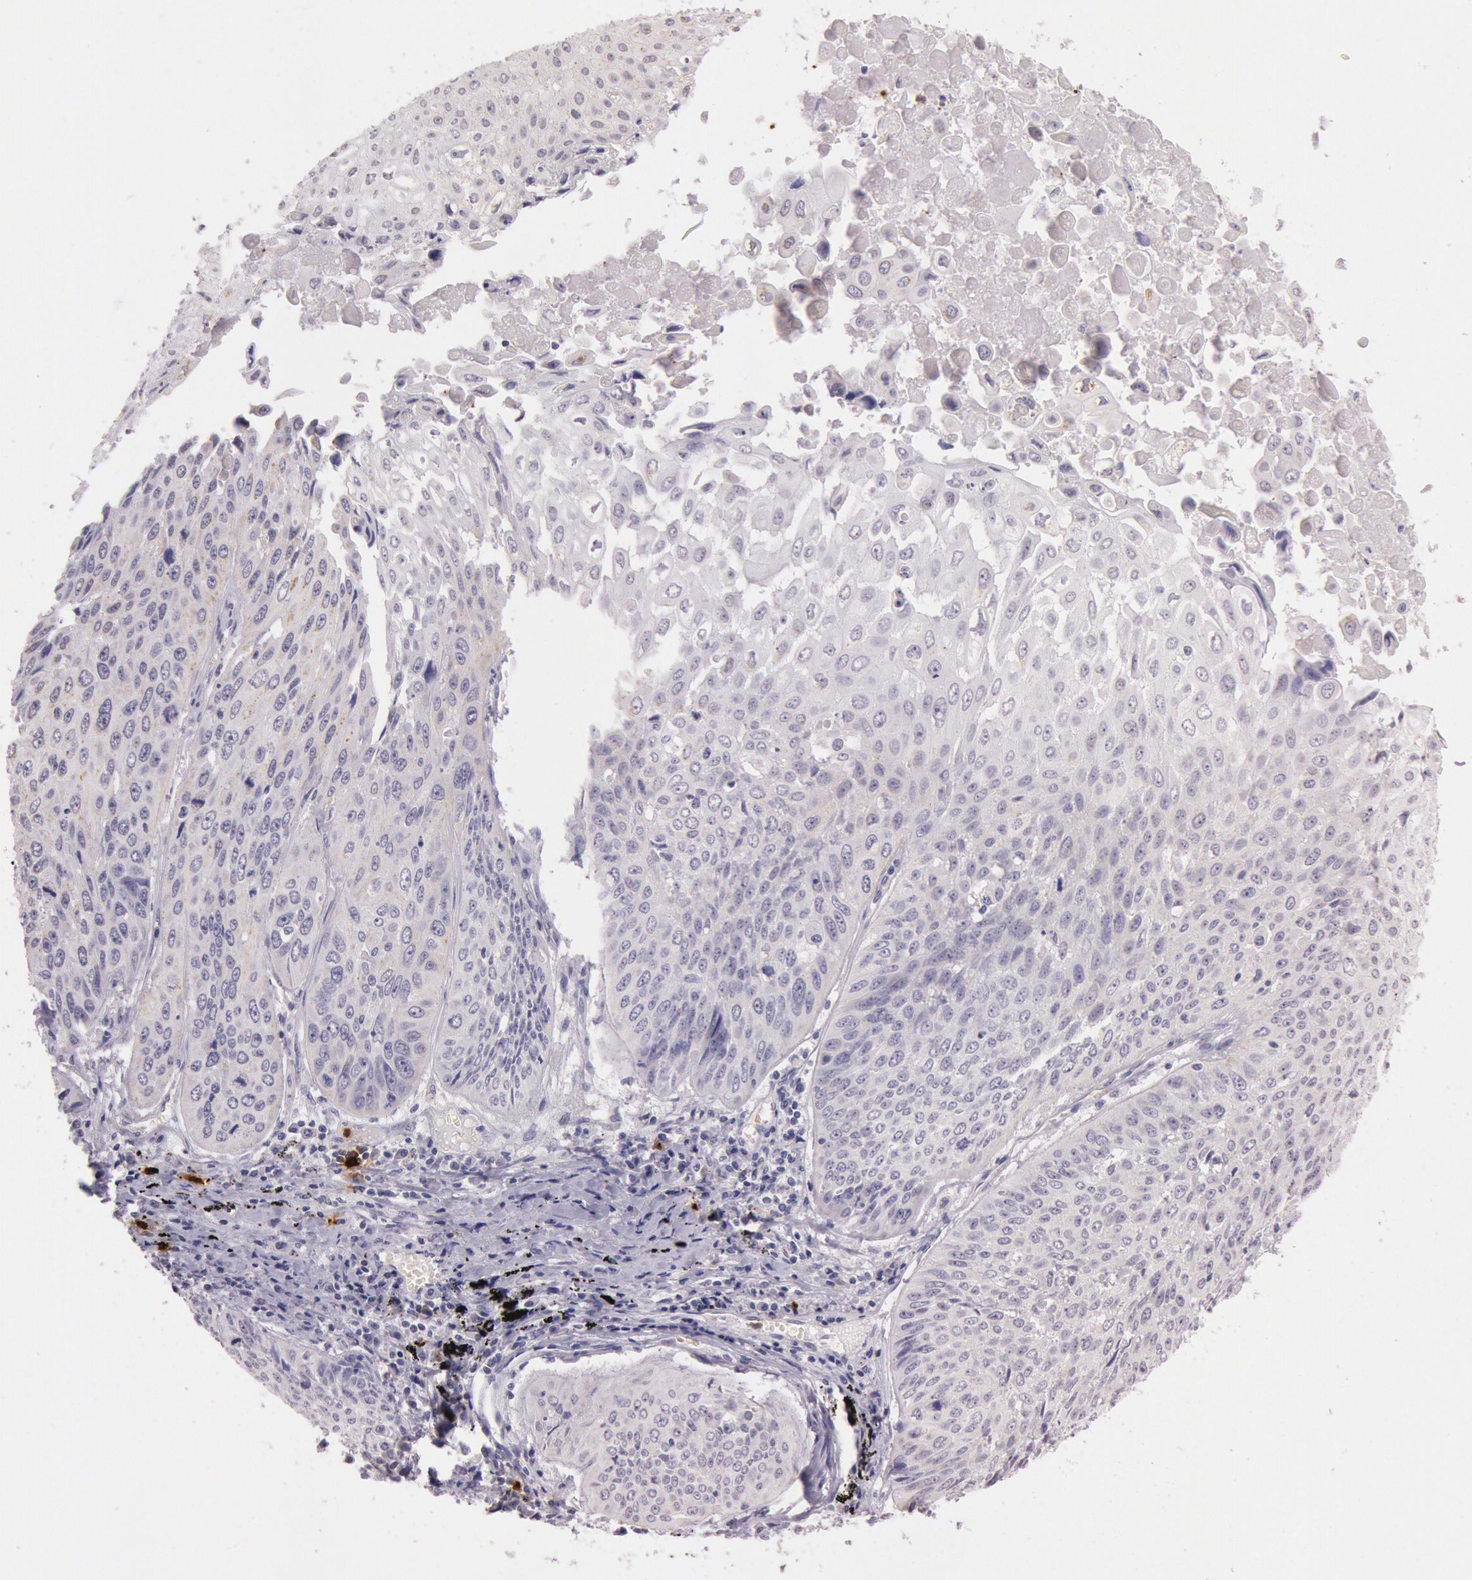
{"staining": {"intensity": "negative", "quantity": "none", "location": "none"}, "tissue": "lung cancer", "cell_type": "Tumor cells", "image_type": "cancer", "snomed": [{"axis": "morphology", "description": "Adenocarcinoma, NOS"}, {"axis": "topography", "description": "Lung"}], "caption": "Protein analysis of lung adenocarcinoma displays no significant staining in tumor cells. Brightfield microscopy of immunohistochemistry (IHC) stained with DAB (3,3'-diaminobenzidine) (brown) and hematoxylin (blue), captured at high magnification.", "gene": "KDM6A", "patient": {"sex": "male", "age": 60}}